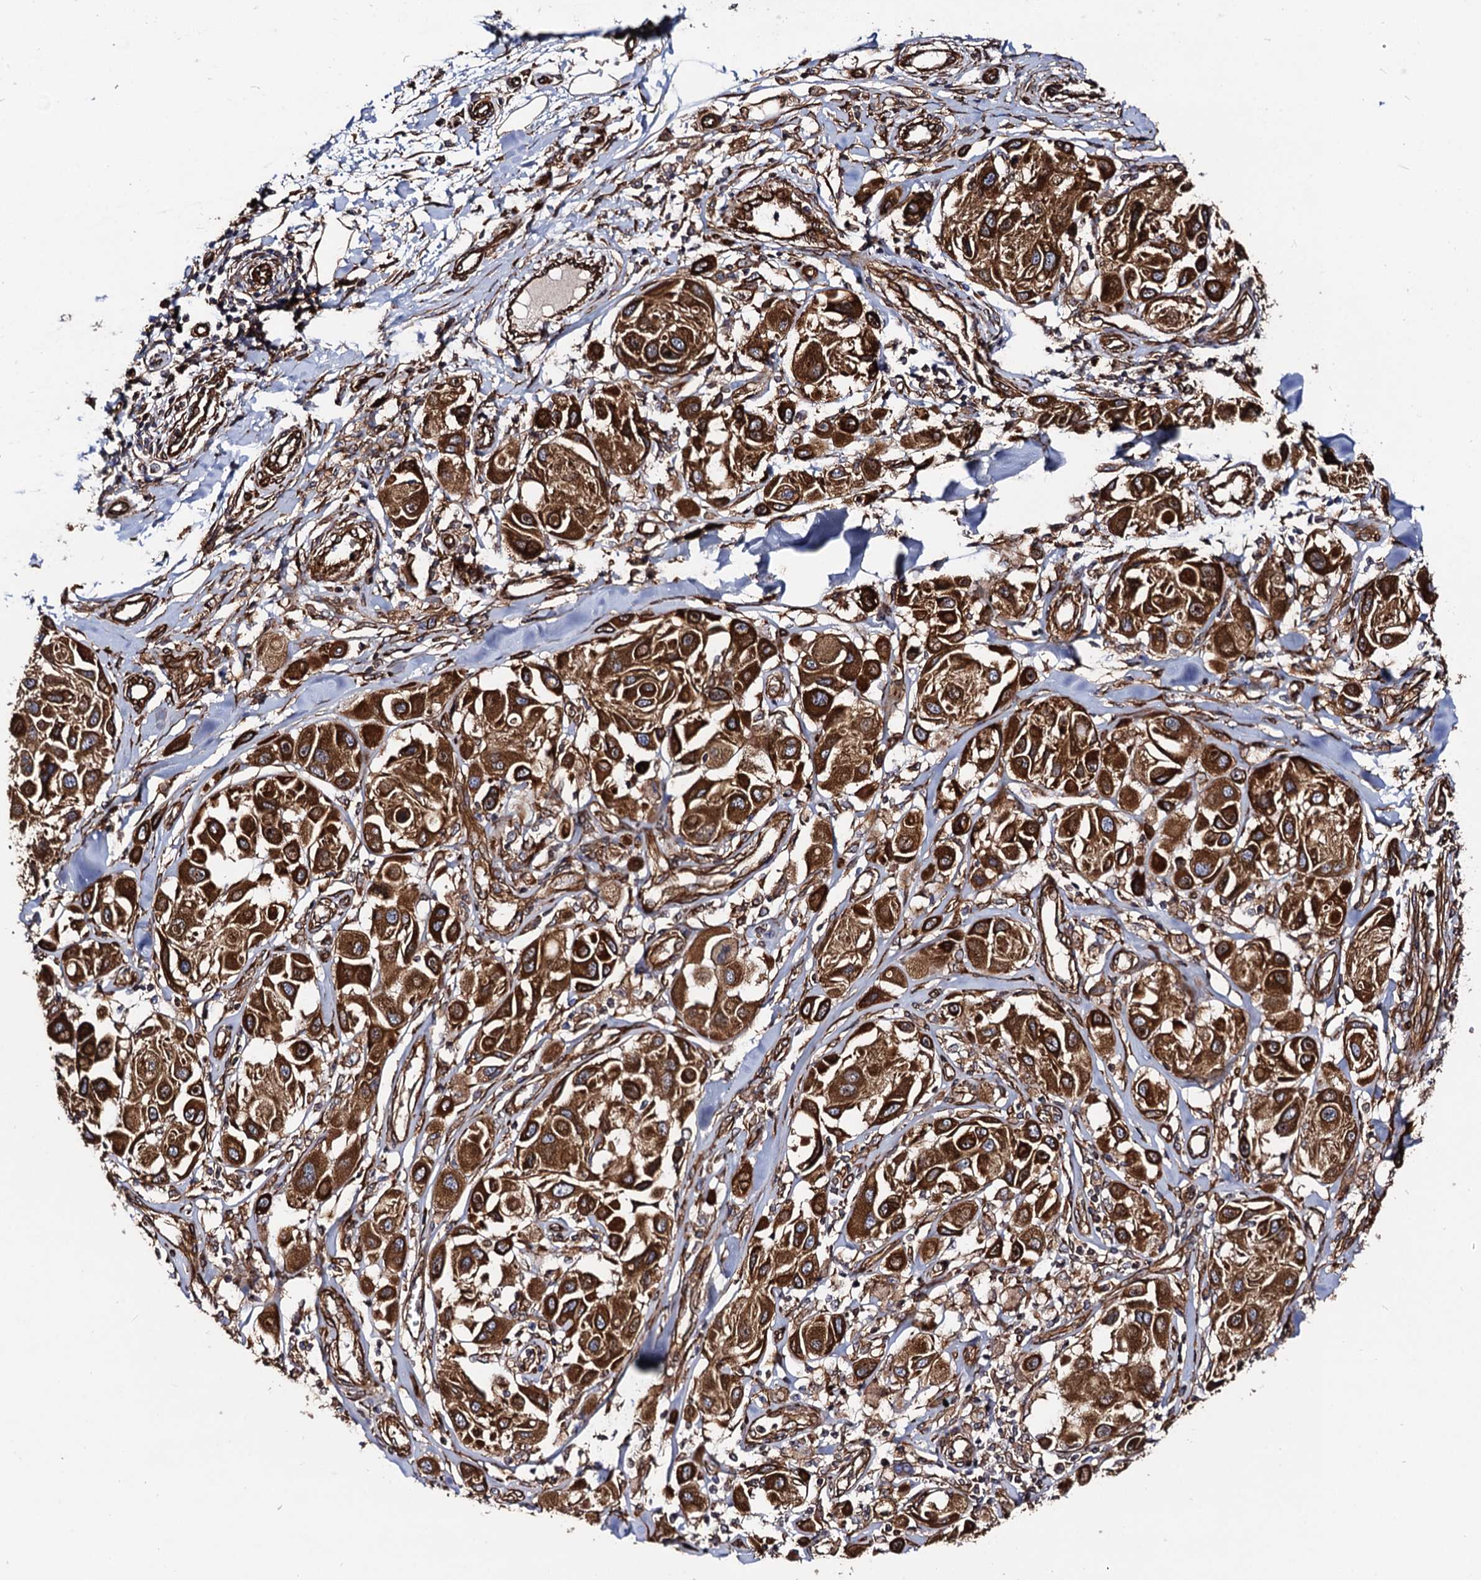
{"staining": {"intensity": "strong", "quantity": ">75%", "location": "cytoplasmic/membranous"}, "tissue": "melanoma", "cell_type": "Tumor cells", "image_type": "cancer", "snomed": [{"axis": "morphology", "description": "Malignant melanoma, Metastatic site"}, {"axis": "topography", "description": "Skin"}], "caption": "Malignant melanoma (metastatic site) tissue shows strong cytoplasmic/membranous expression in about >75% of tumor cells (brown staining indicates protein expression, while blue staining denotes nuclei).", "gene": "CIP2A", "patient": {"sex": "male", "age": 41}}